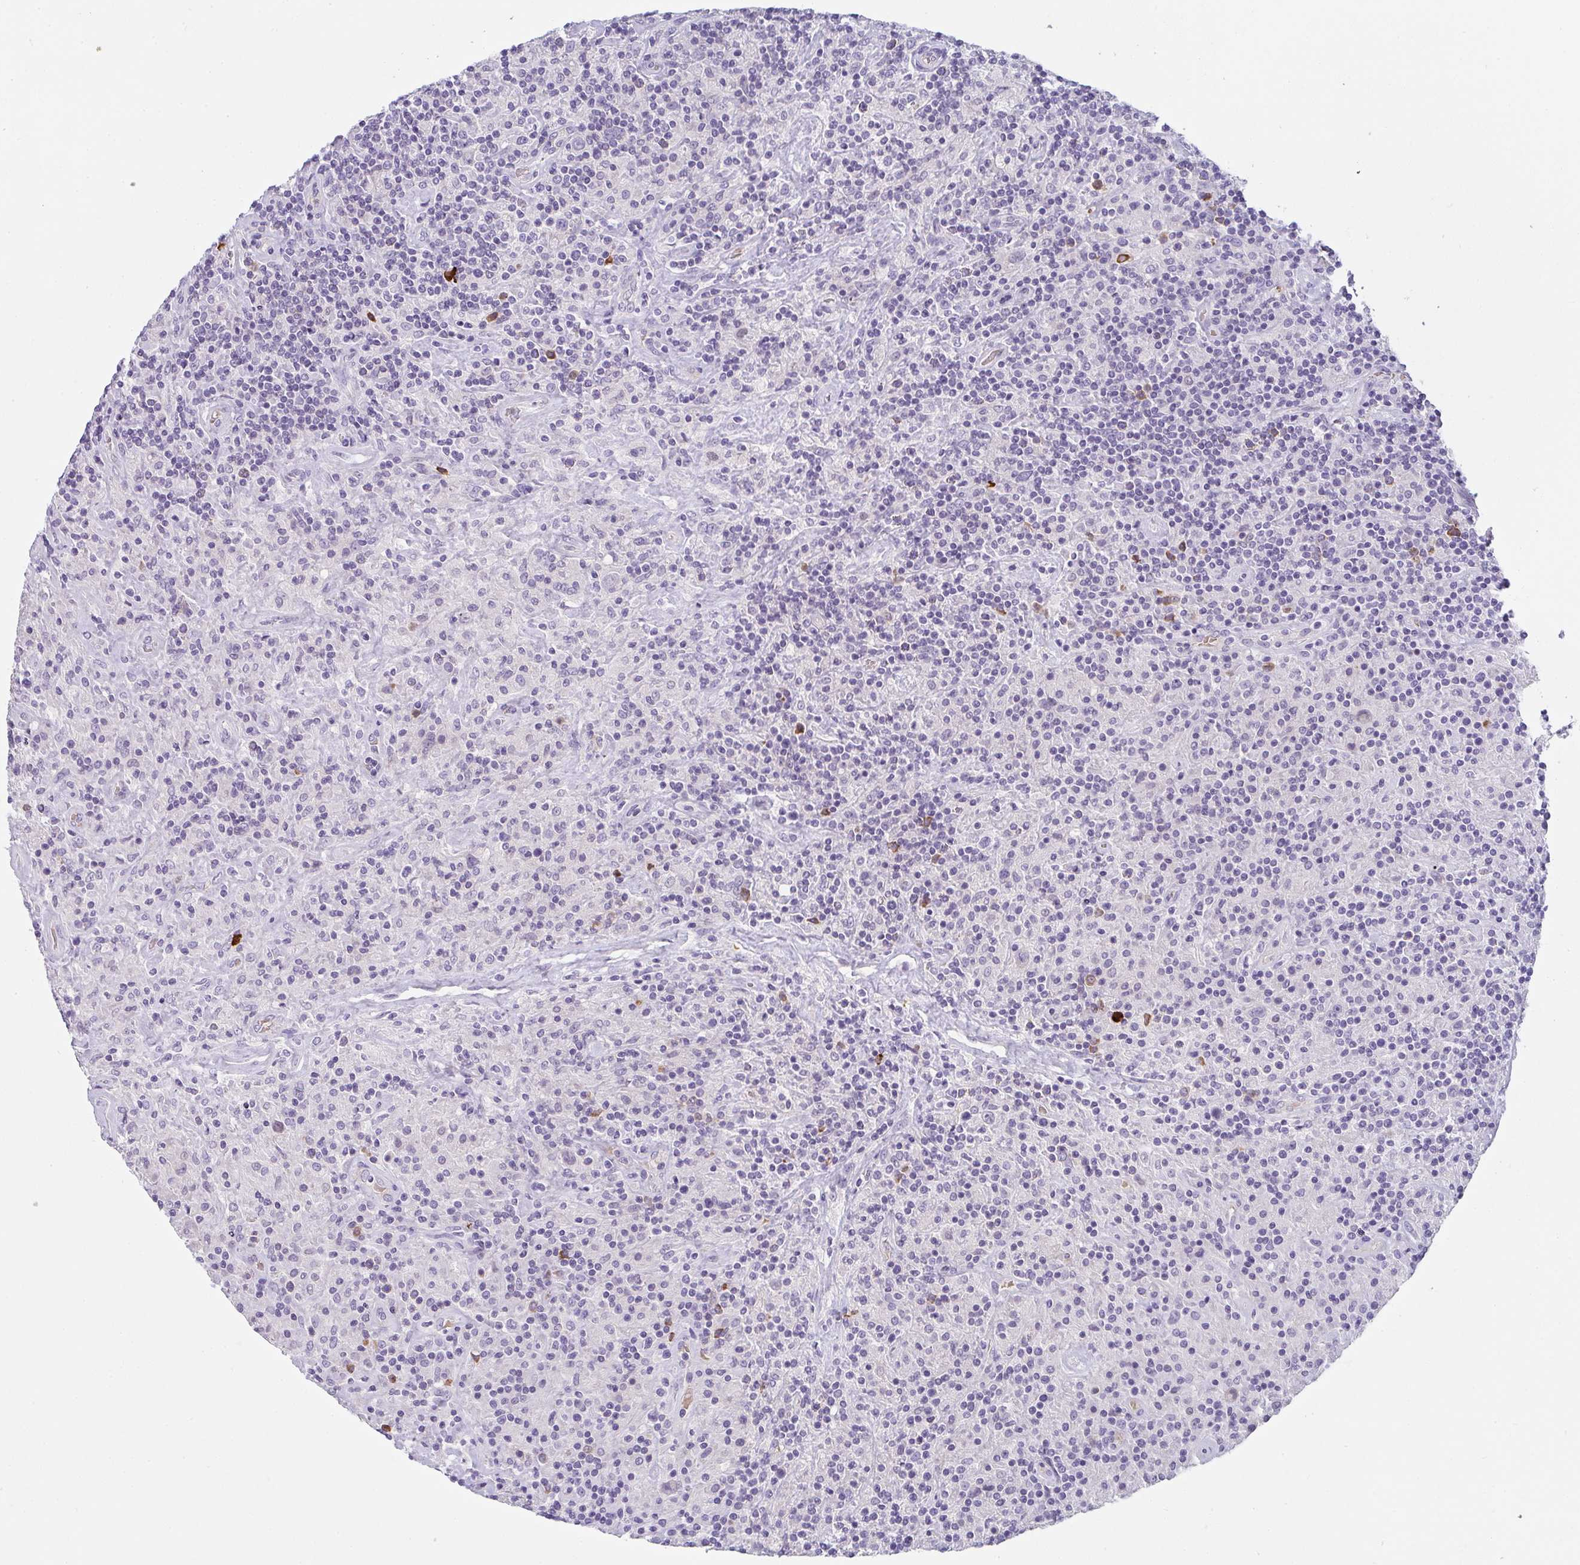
{"staining": {"intensity": "negative", "quantity": "none", "location": "none"}, "tissue": "lymphoma", "cell_type": "Tumor cells", "image_type": "cancer", "snomed": [{"axis": "morphology", "description": "Hodgkin's disease, NOS"}, {"axis": "topography", "description": "Lymph node"}], "caption": "Hodgkin's disease was stained to show a protein in brown. There is no significant expression in tumor cells.", "gene": "CACNA1S", "patient": {"sex": "male", "age": 70}}